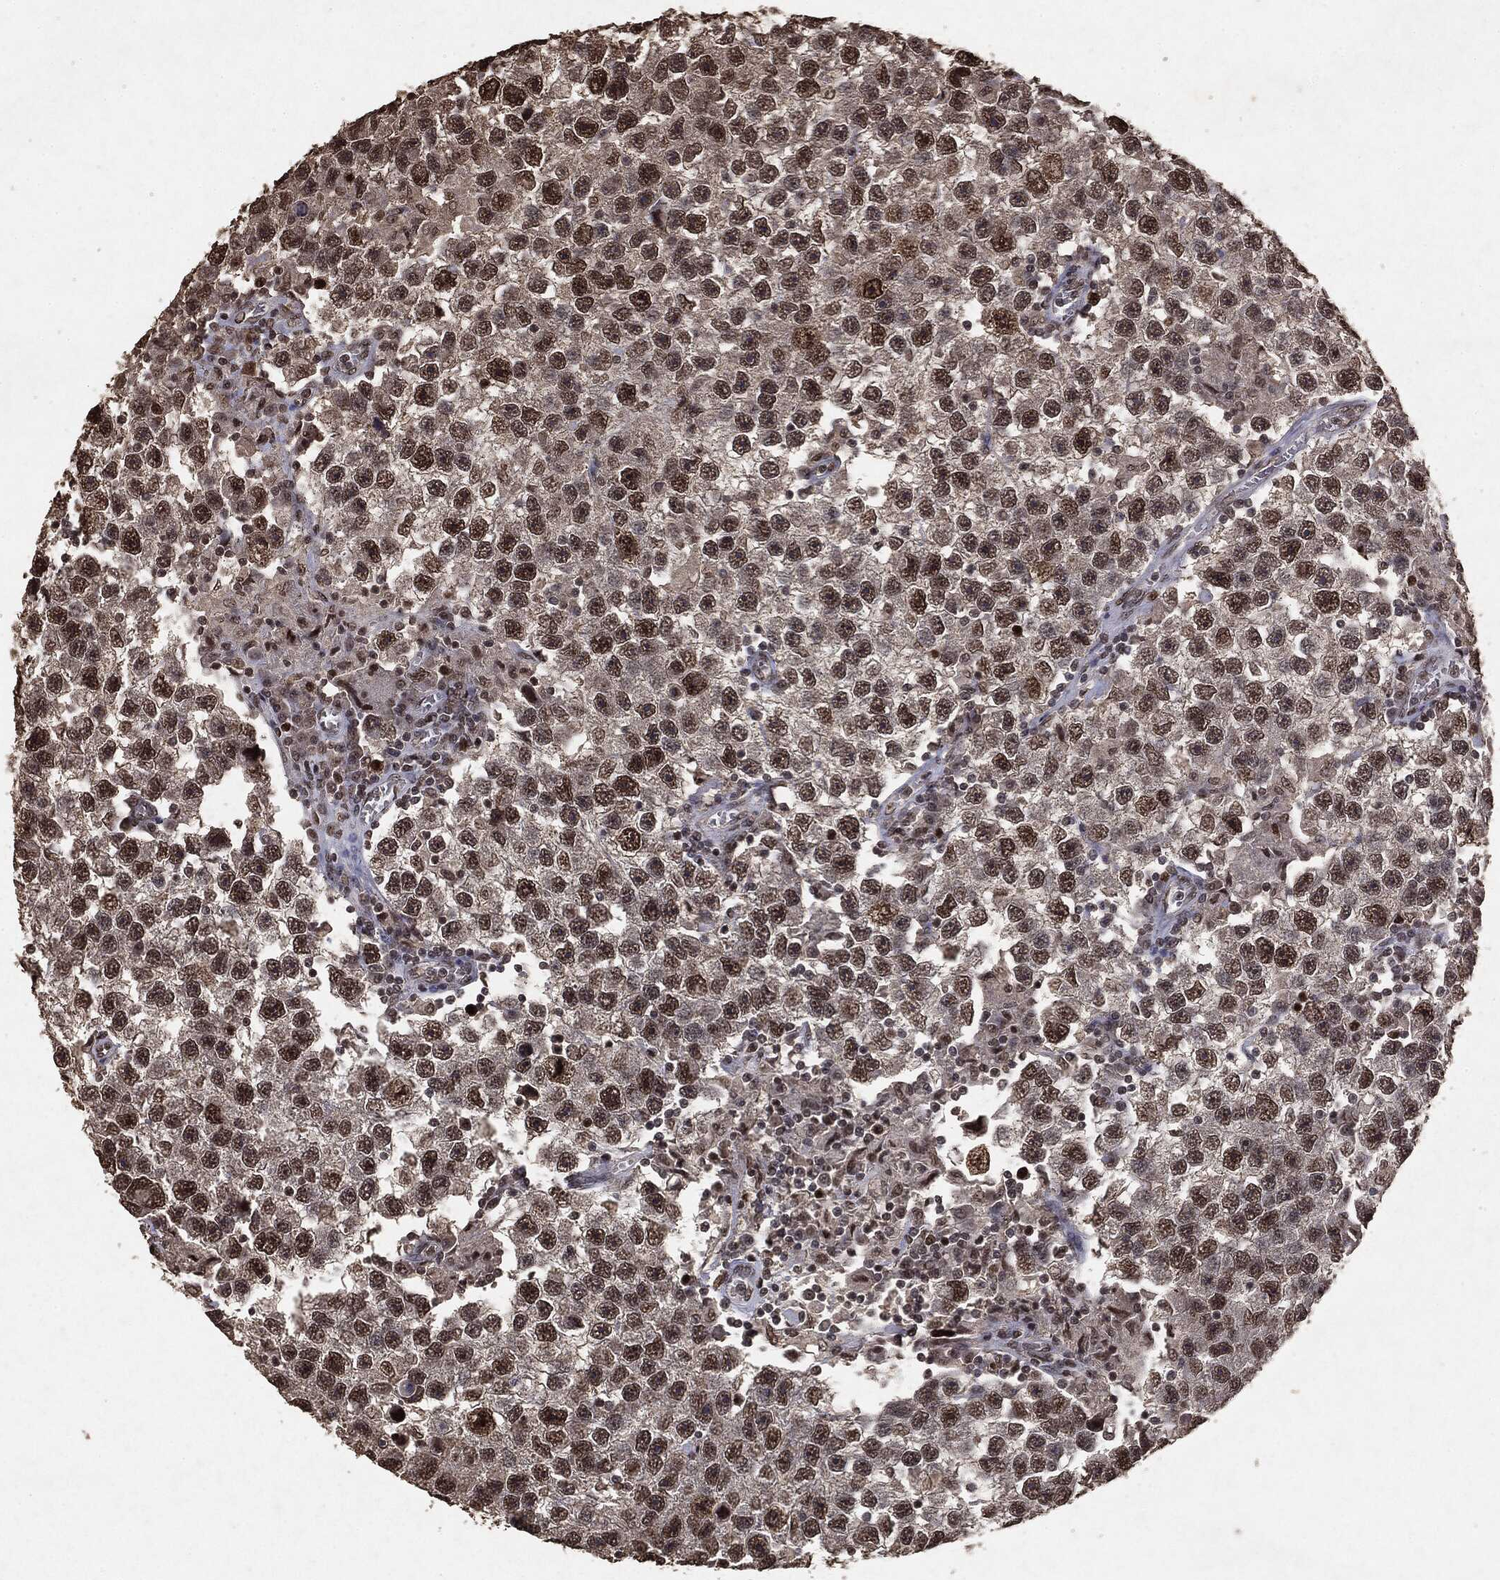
{"staining": {"intensity": "moderate", "quantity": ">75%", "location": "nuclear"}, "tissue": "testis cancer", "cell_type": "Tumor cells", "image_type": "cancer", "snomed": [{"axis": "morphology", "description": "Seminoma, NOS"}, {"axis": "topography", "description": "Testis"}], "caption": "Immunohistochemistry (IHC) micrograph of human seminoma (testis) stained for a protein (brown), which exhibits medium levels of moderate nuclear positivity in about >75% of tumor cells.", "gene": "RAD18", "patient": {"sex": "male", "age": 26}}